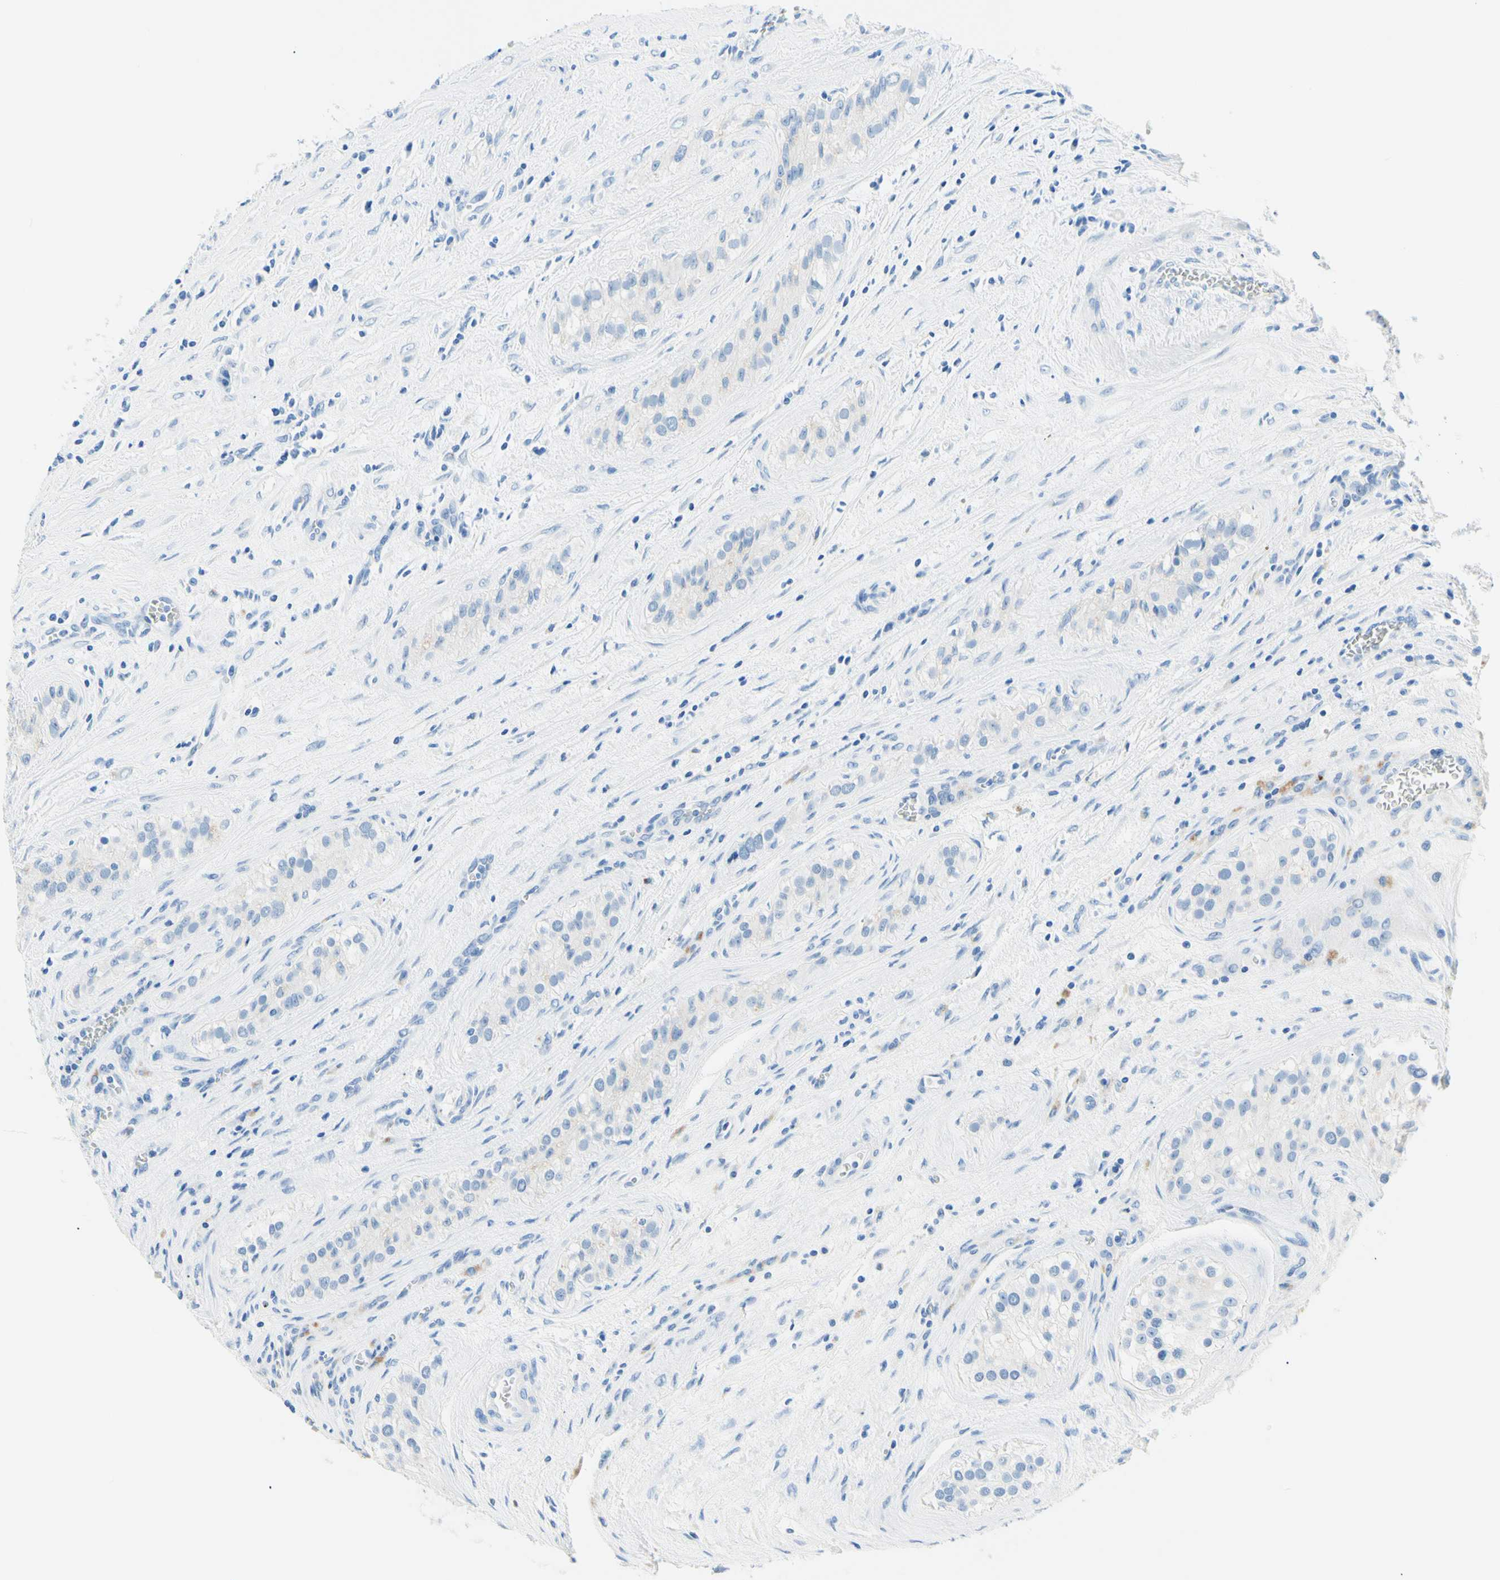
{"staining": {"intensity": "negative", "quantity": "none", "location": "none"}, "tissue": "testis cancer", "cell_type": "Tumor cells", "image_type": "cancer", "snomed": [{"axis": "morphology", "description": "Carcinoma, Embryonal, NOS"}, {"axis": "topography", "description": "Testis"}], "caption": "A high-resolution photomicrograph shows immunohistochemistry (IHC) staining of embryonal carcinoma (testis), which demonstrates no significant staining in tumor cells.", "gene": "MYH2", "patient": {"sex": "male", "age": 28}}